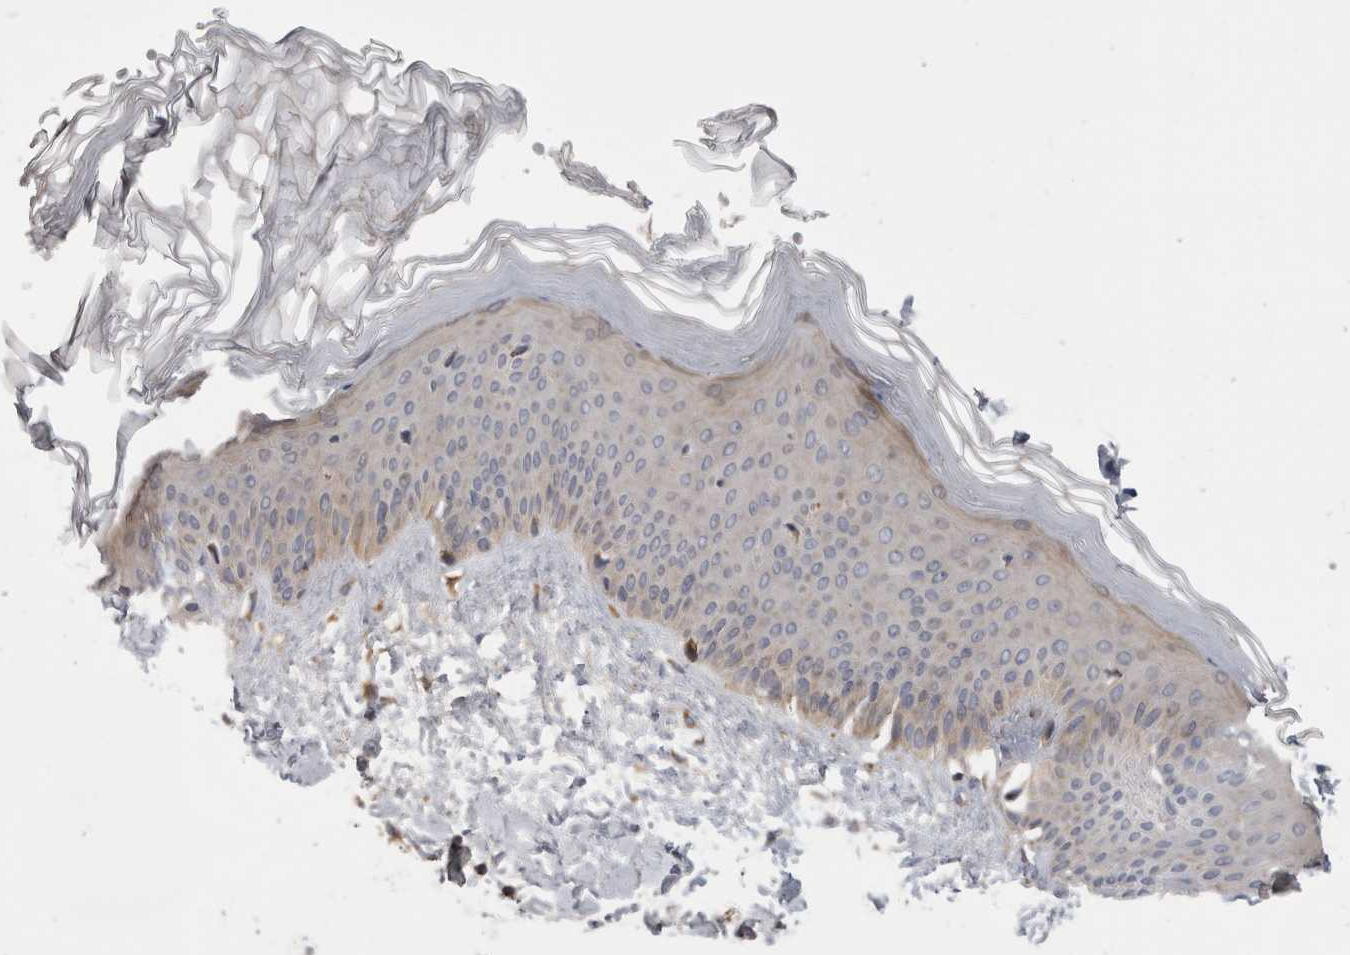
{"staining": {"intensity": "weak", "quantity": ">75%", "location": "cytoplasmic/membranous"}, "tissue": "skin", "cell_type": "Fibroblasts", "image_type": "normal", "snomed": [{"axis": "morphology", "description": "Normal tissue, NOS"}, {"axis": "morphology", "description": "Malignant melanoma, Metastatic site"}, {"axis": "topography", "description": "Skin"}], "caption": "Immunohistochemistry micrograph of unremarkable skin: human skin stained using IHC demonstrates low levels of weak protein expression localized specifically in the cytoplasmic/membranous of fibroblasts, appearing as a cytoplasmic/membranous brown color.", "gene": "DARS2", "patient": {"sex": "male", "age": 41}}